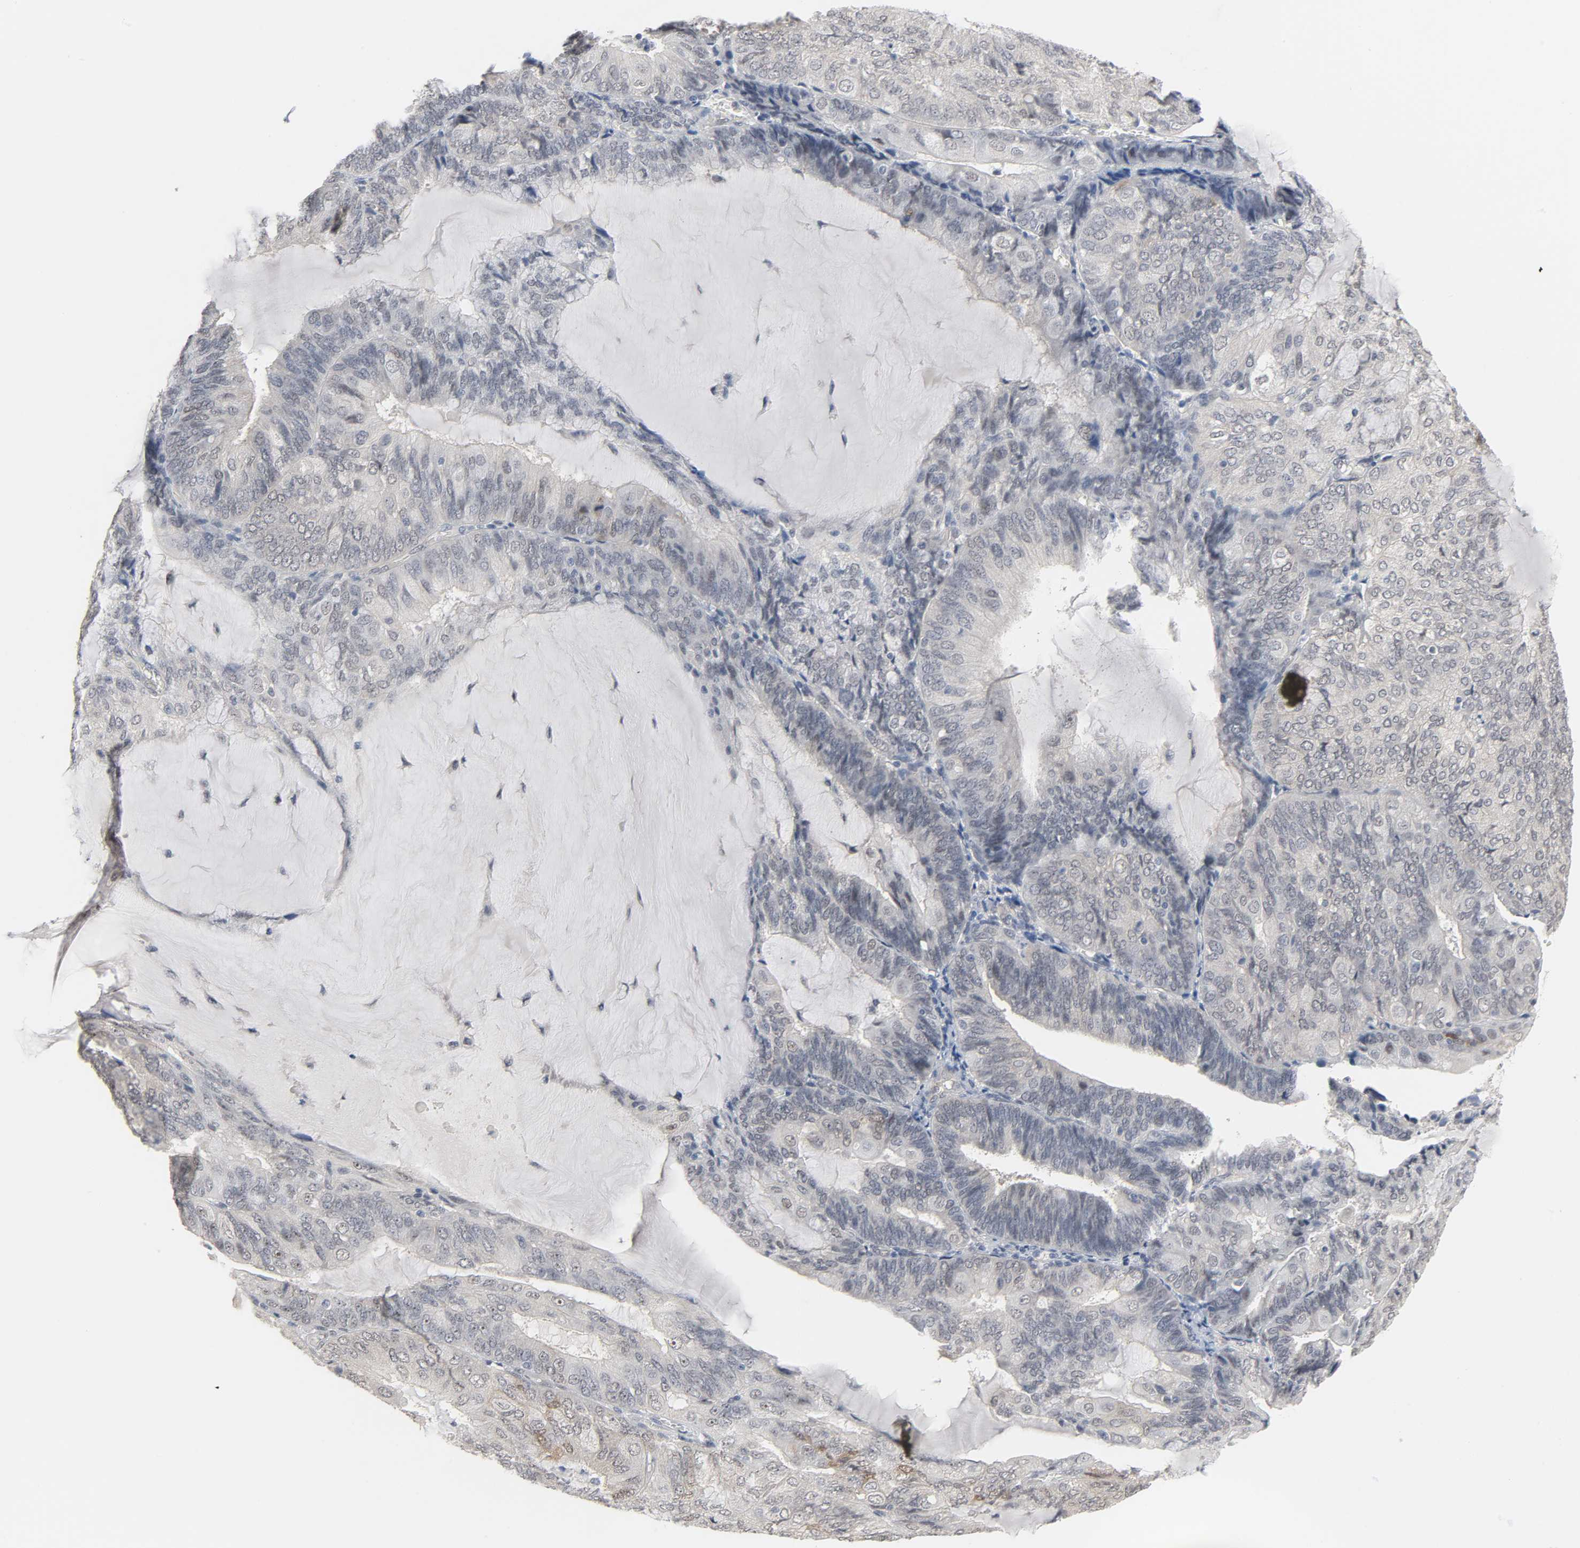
{"staining": {"intensity": "negative", "quantity": "none", "location": "none"}, "tissue": "endometrial cancer", "cell_type": "Tumor cells", "image_type": "cancer", "snomed": [{"axis": "morphology", "description": "Adenocarcinoma, NOS"}, {"axis": "topography", "description": "Endometrium"}], "caption": "Immunohistochemistry histopathology image of human endometrial cancer (adenocarcinoma) stained for a protein (brown), which shows no staining in tumor cells.", "gene": "ACSS2", "patient": {"sex": "female", "age": 81}}